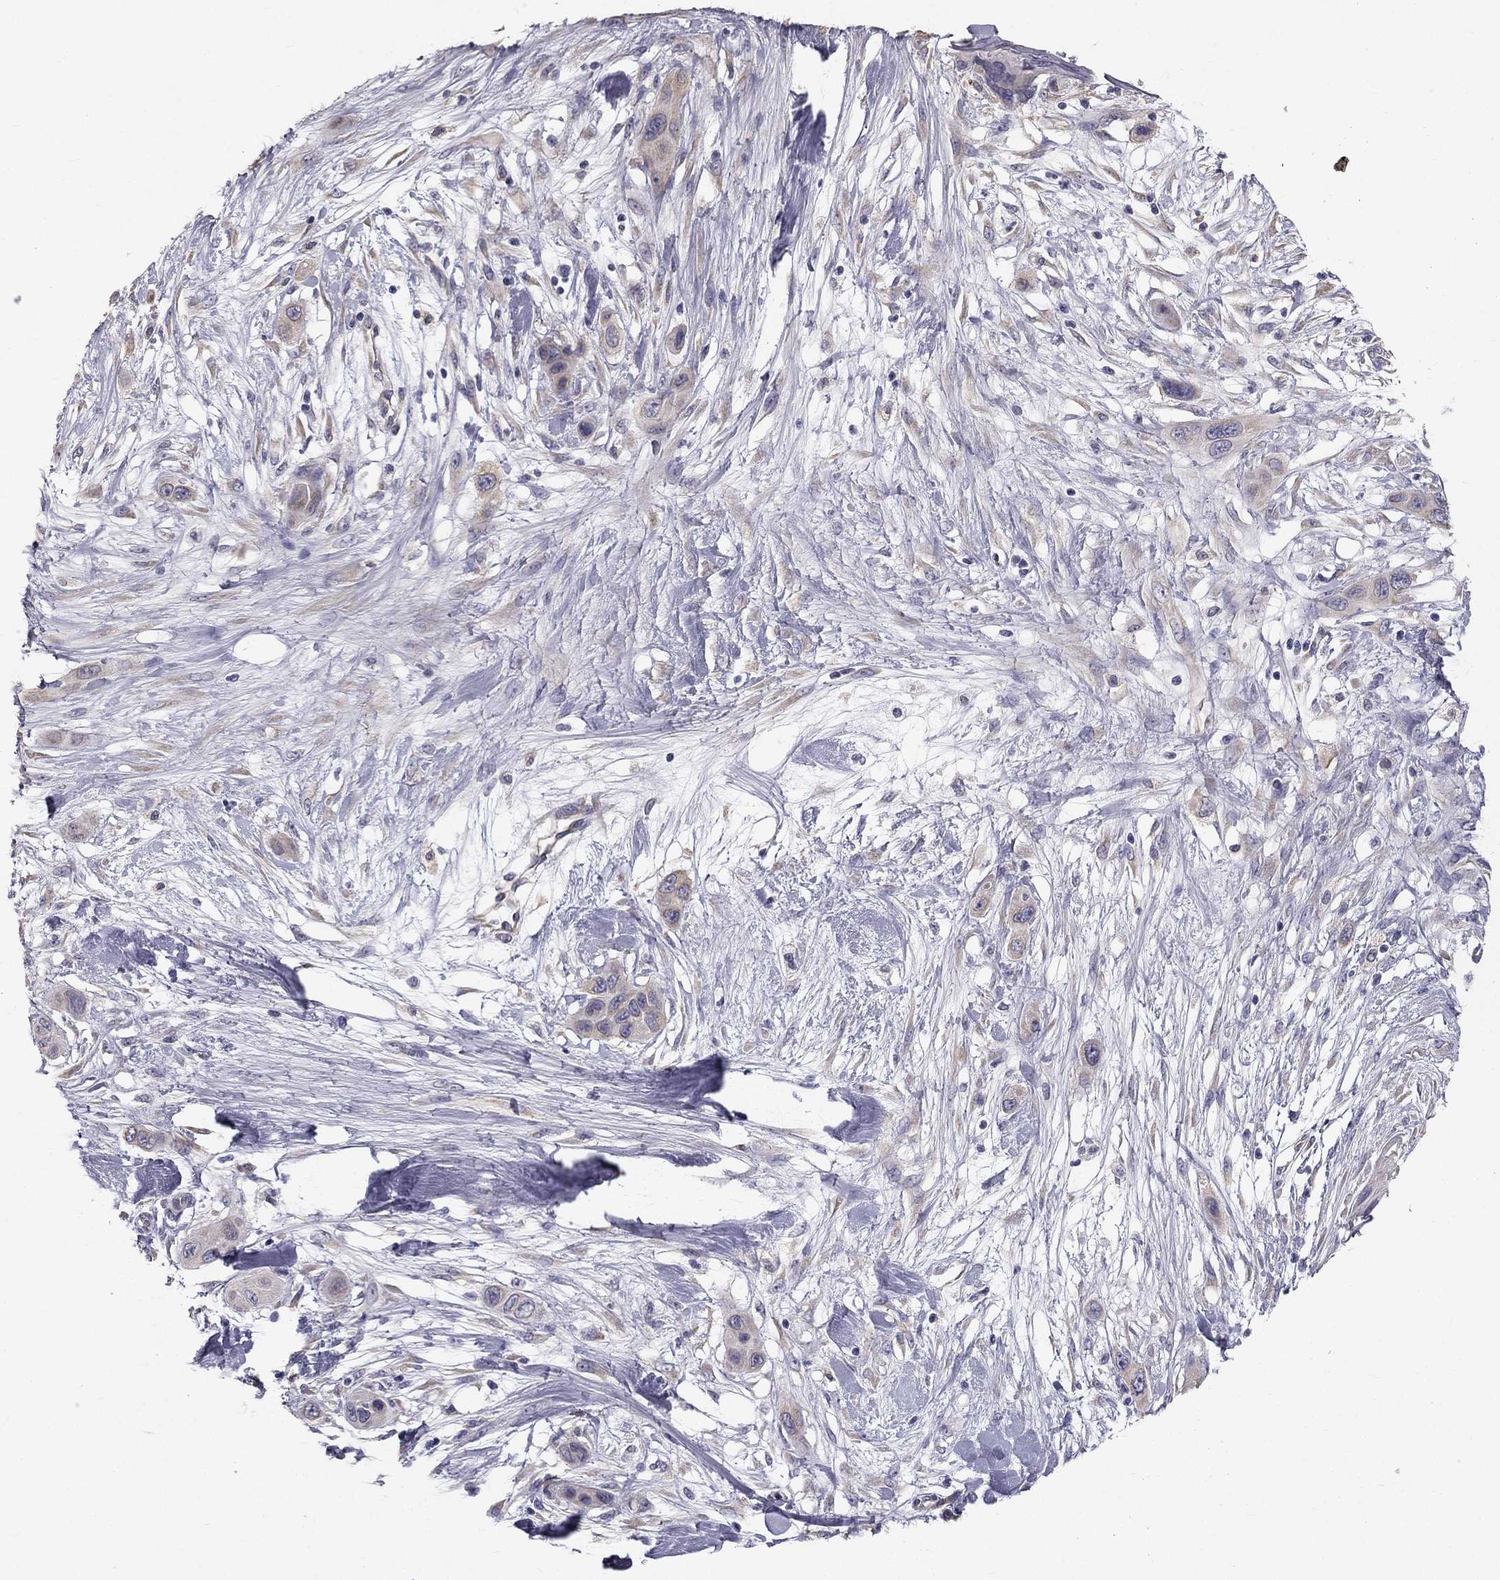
{"staining": {"intensity": "weak", "quantity": "25%-75%", "location": "cytoplasmic/membranous"}, "tissue": "skin cancer", "cell_type": "Tumor cells", "image_type": "cancer", "snomed": [{"axis": "morphology", "description": "Squamous cell carcinoma, NOS"}, {"axis": "topography", "description": "Skin"}], "caption": "Immunohistochemical staining of squamous cell carcinoma (skin) displays low levels of weak cytoplasmic/membranous protein staining in approximately 25%-75% of tumor cells. The staining was performed using DAB to visualize the protein expression in brown, while the nuclei were stained in blue with hematoxylin (Magnification: 20x).", "gene": "CCDC40", "patient": {"sex": "male", "age": 79}}